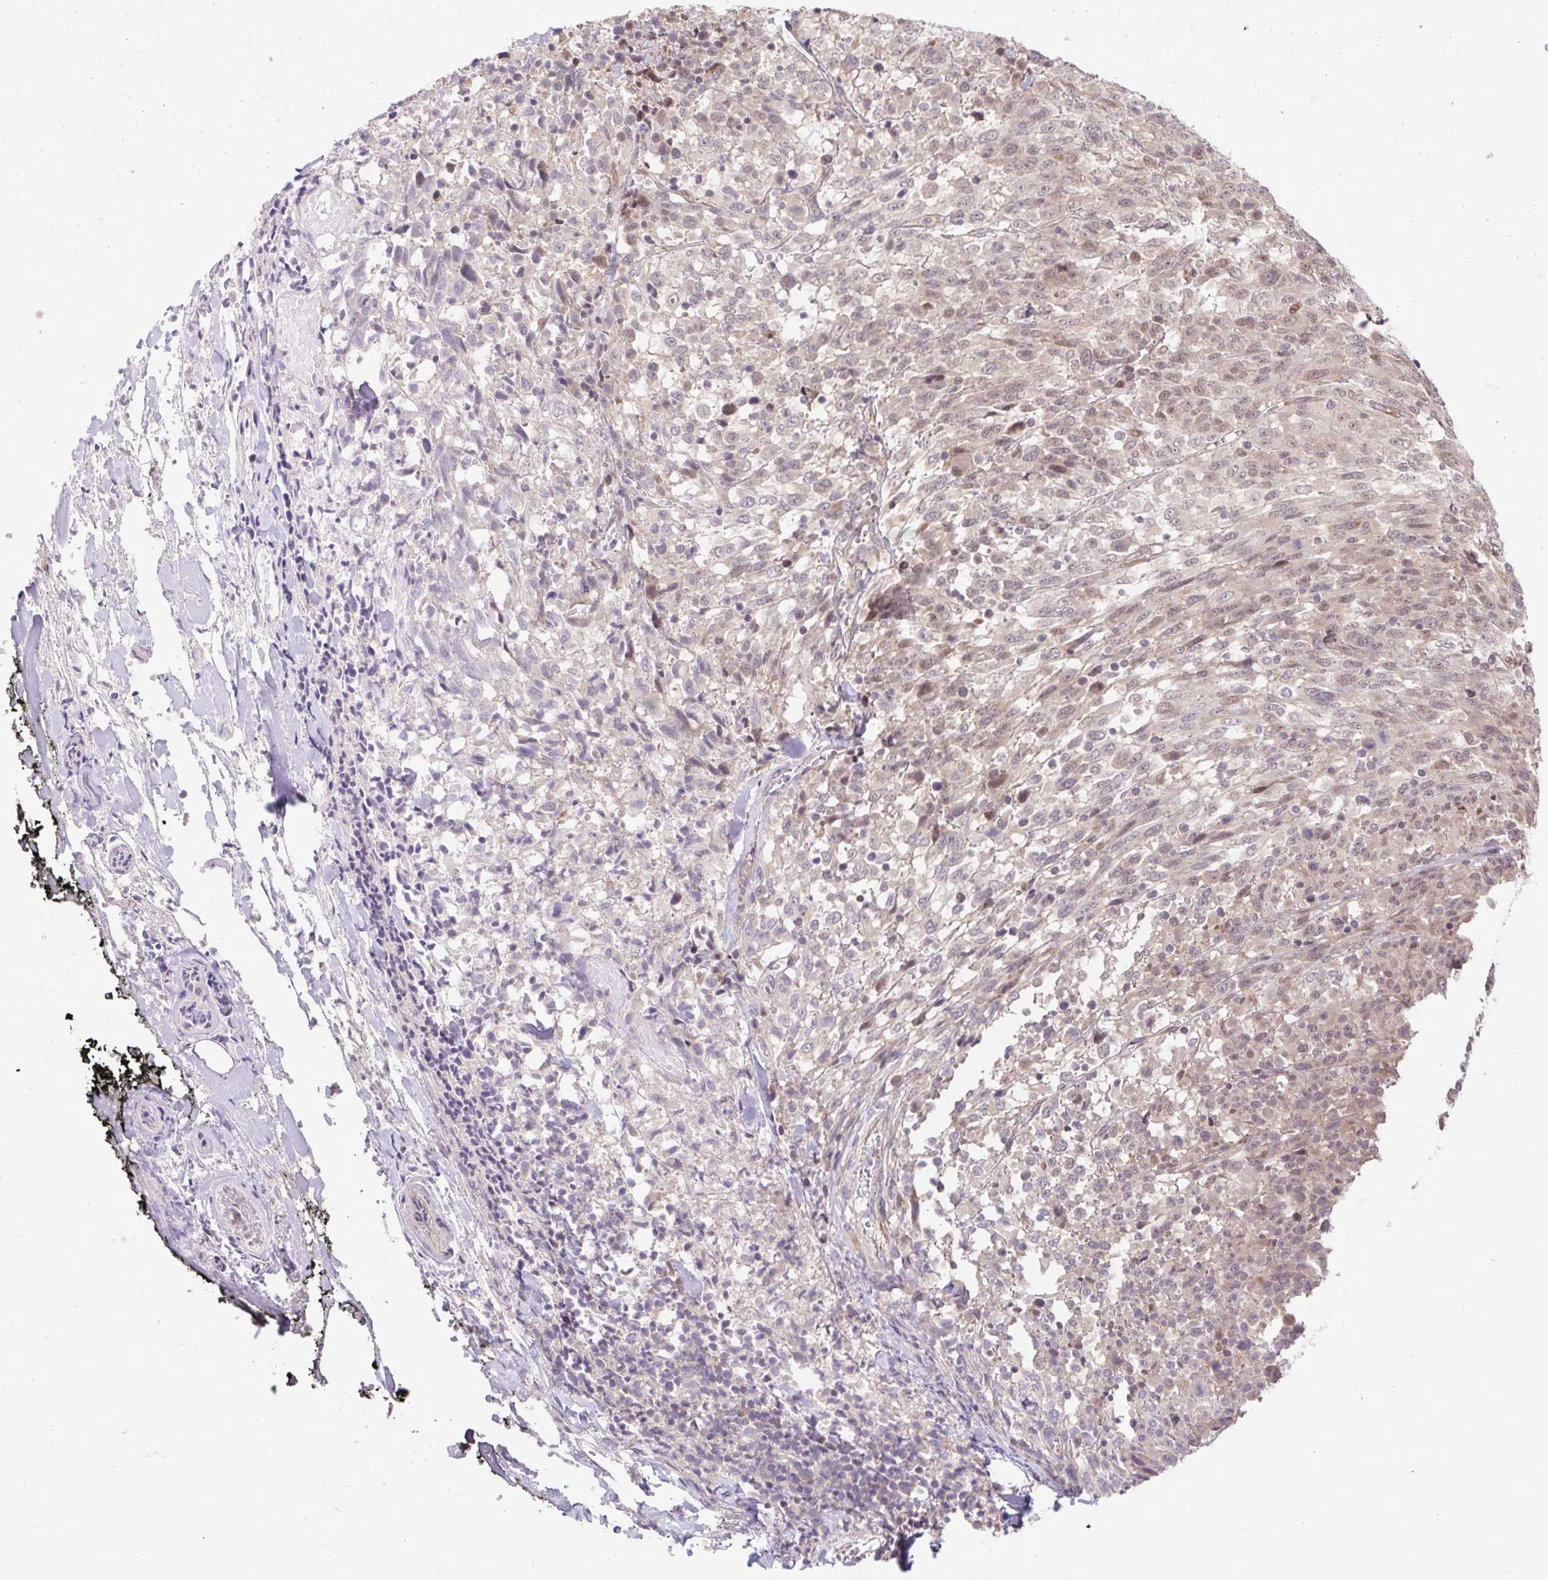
{"staining": {"intensity": "weak", "quantity": "25%-75%", "location": "nuclear"}, "tissue": "melanoma", "cell_type": "Tumor cells", "image_type": "cancer", "snomed": [{"axis": "morphology", "description": "Malignant melanoma, NOS"}, {"axis": "topography", "description": "Skin"}], "caption": "Human melanoma stained with a brown dye displays weak nuclear positive positivity in about 25%-75% of tumor cells.", "gene": "HFE", "patient": {"sex": "female", "age": 91}}